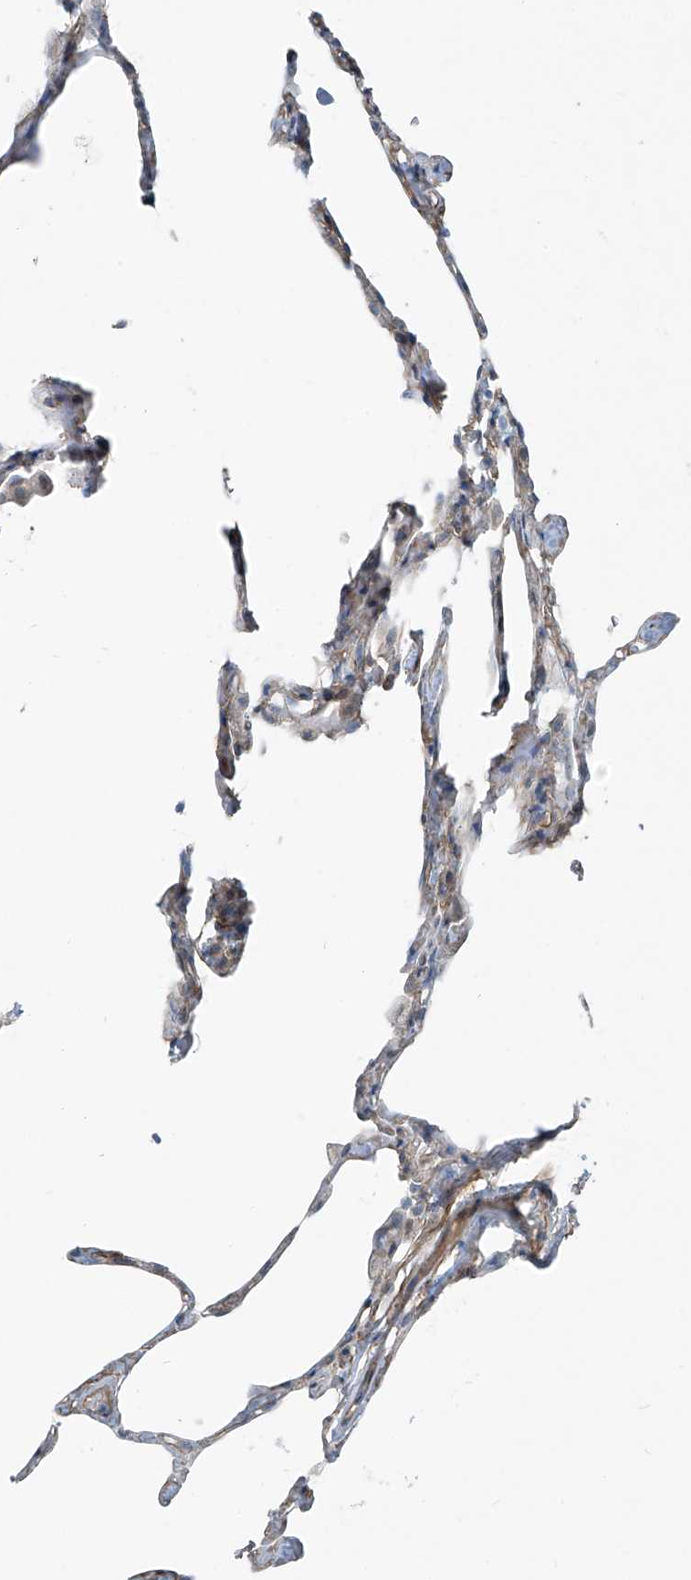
{"staining": {"intensity": "negative", "quantity": "none", "location": "none"}, "tissue": "lung", "cell_type": "Alveolar cells", "image_type": "normal", "snomed": [{"axis": "morphology", "description": "Normal tissue, NOS"}, {"axis": "topography", "description": "Lung"}], "caption": "Immunohistochemistry (IHC) micrograph of benign lung: human lung stained with DAB (3,3'-diaminobenzidine) reveals no significant protein positivity in alveolar cells. (Stains: DAB (3,3'-diaminobenzidine) immunohistochemistry (IHC) with hematoxylin counter stain, Microscopy: brightfield microscopy at high magnification).", "gene": "TNS2", "patient": {"sex": "male", "age": 65}}